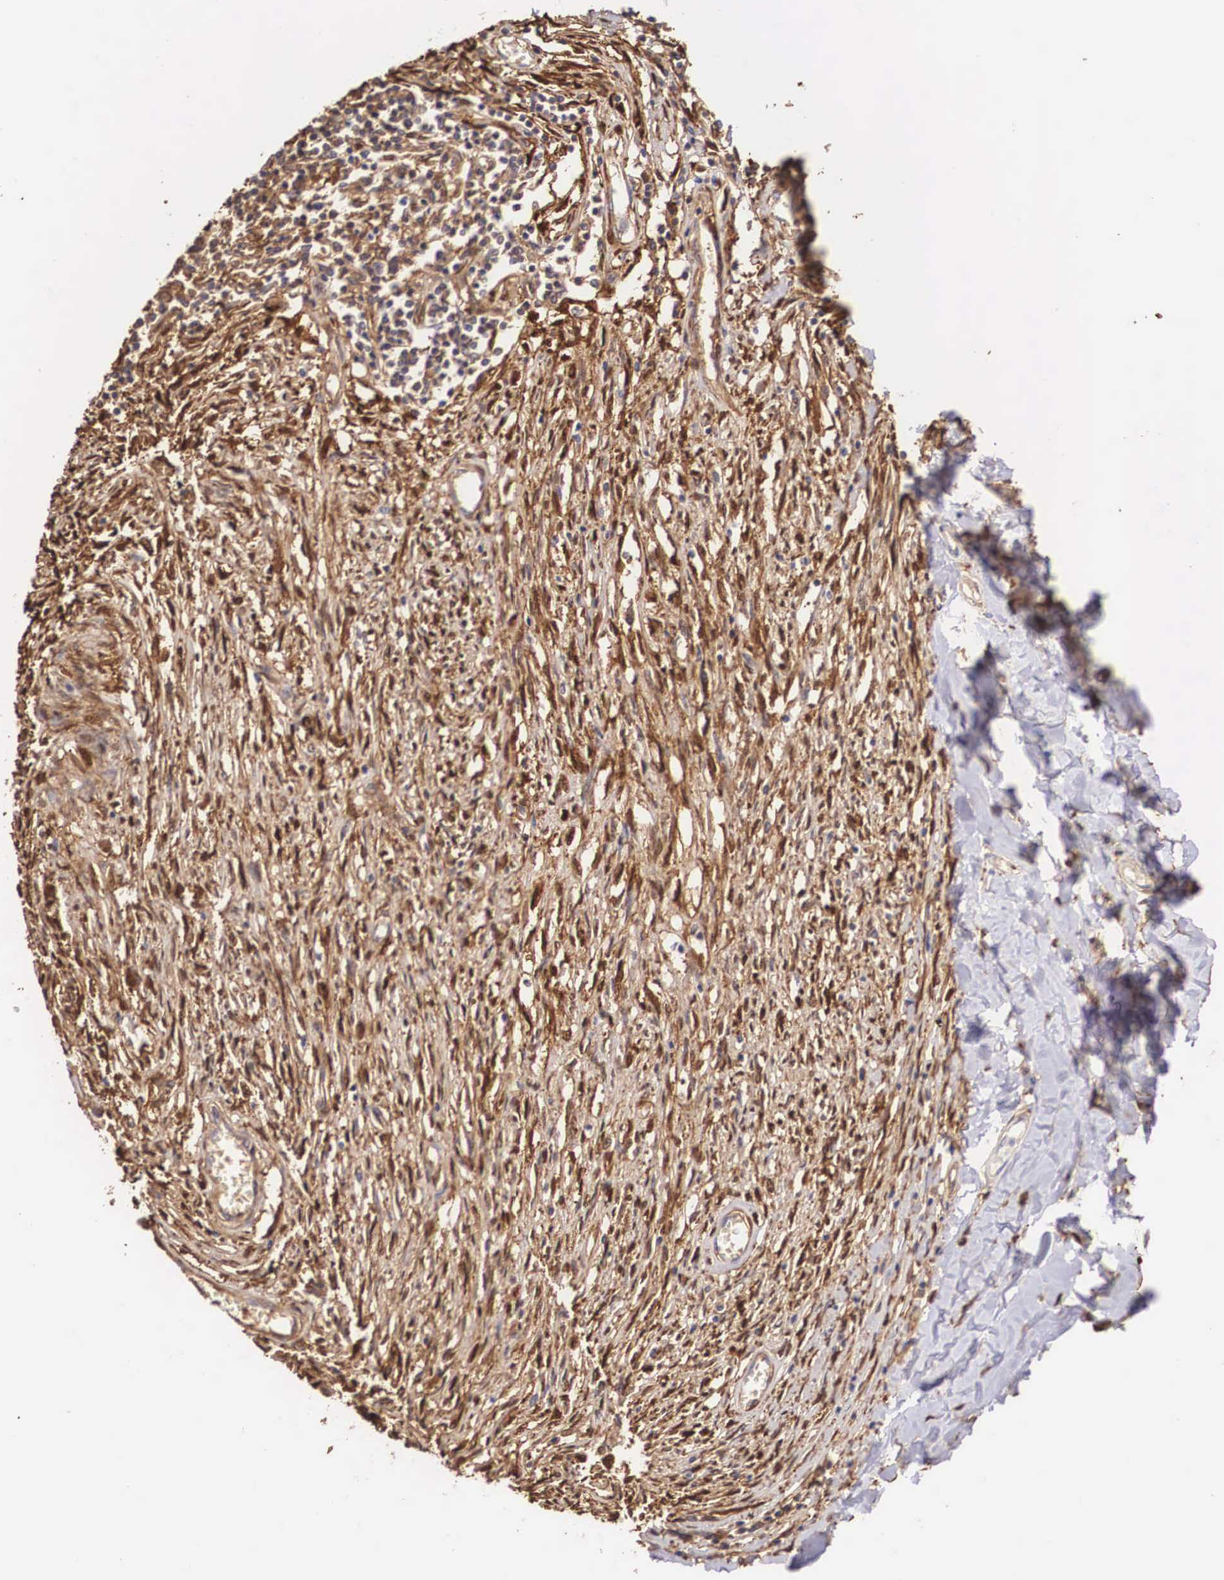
{"staining": {"intensity": "moderate", "quantity": ">75%", "location": "cytoplasmic/membranous,nuclear"}, "tissue": "adipose tissue", "cell_type": "Adipocytes", "image_type": "normal", "snomed": [{"axis": "morphology", "description": "Normal tissue, NOS"}, {"axis": "morphology", "description": "Sarcoma, NOS"}, {"axis": "topography", "description": "Skin"}, {"axis": "topography", "description": "Soft tissue"}], "caption": "High-power microscopy captured an IHC image of normal adipose tissue, revealing moderate cytoplasmic/membranous,nuclear expression in about >75% of adipocytes.", "gene": "LGALS1", "patient": {"sex": "female", "age": 51}}